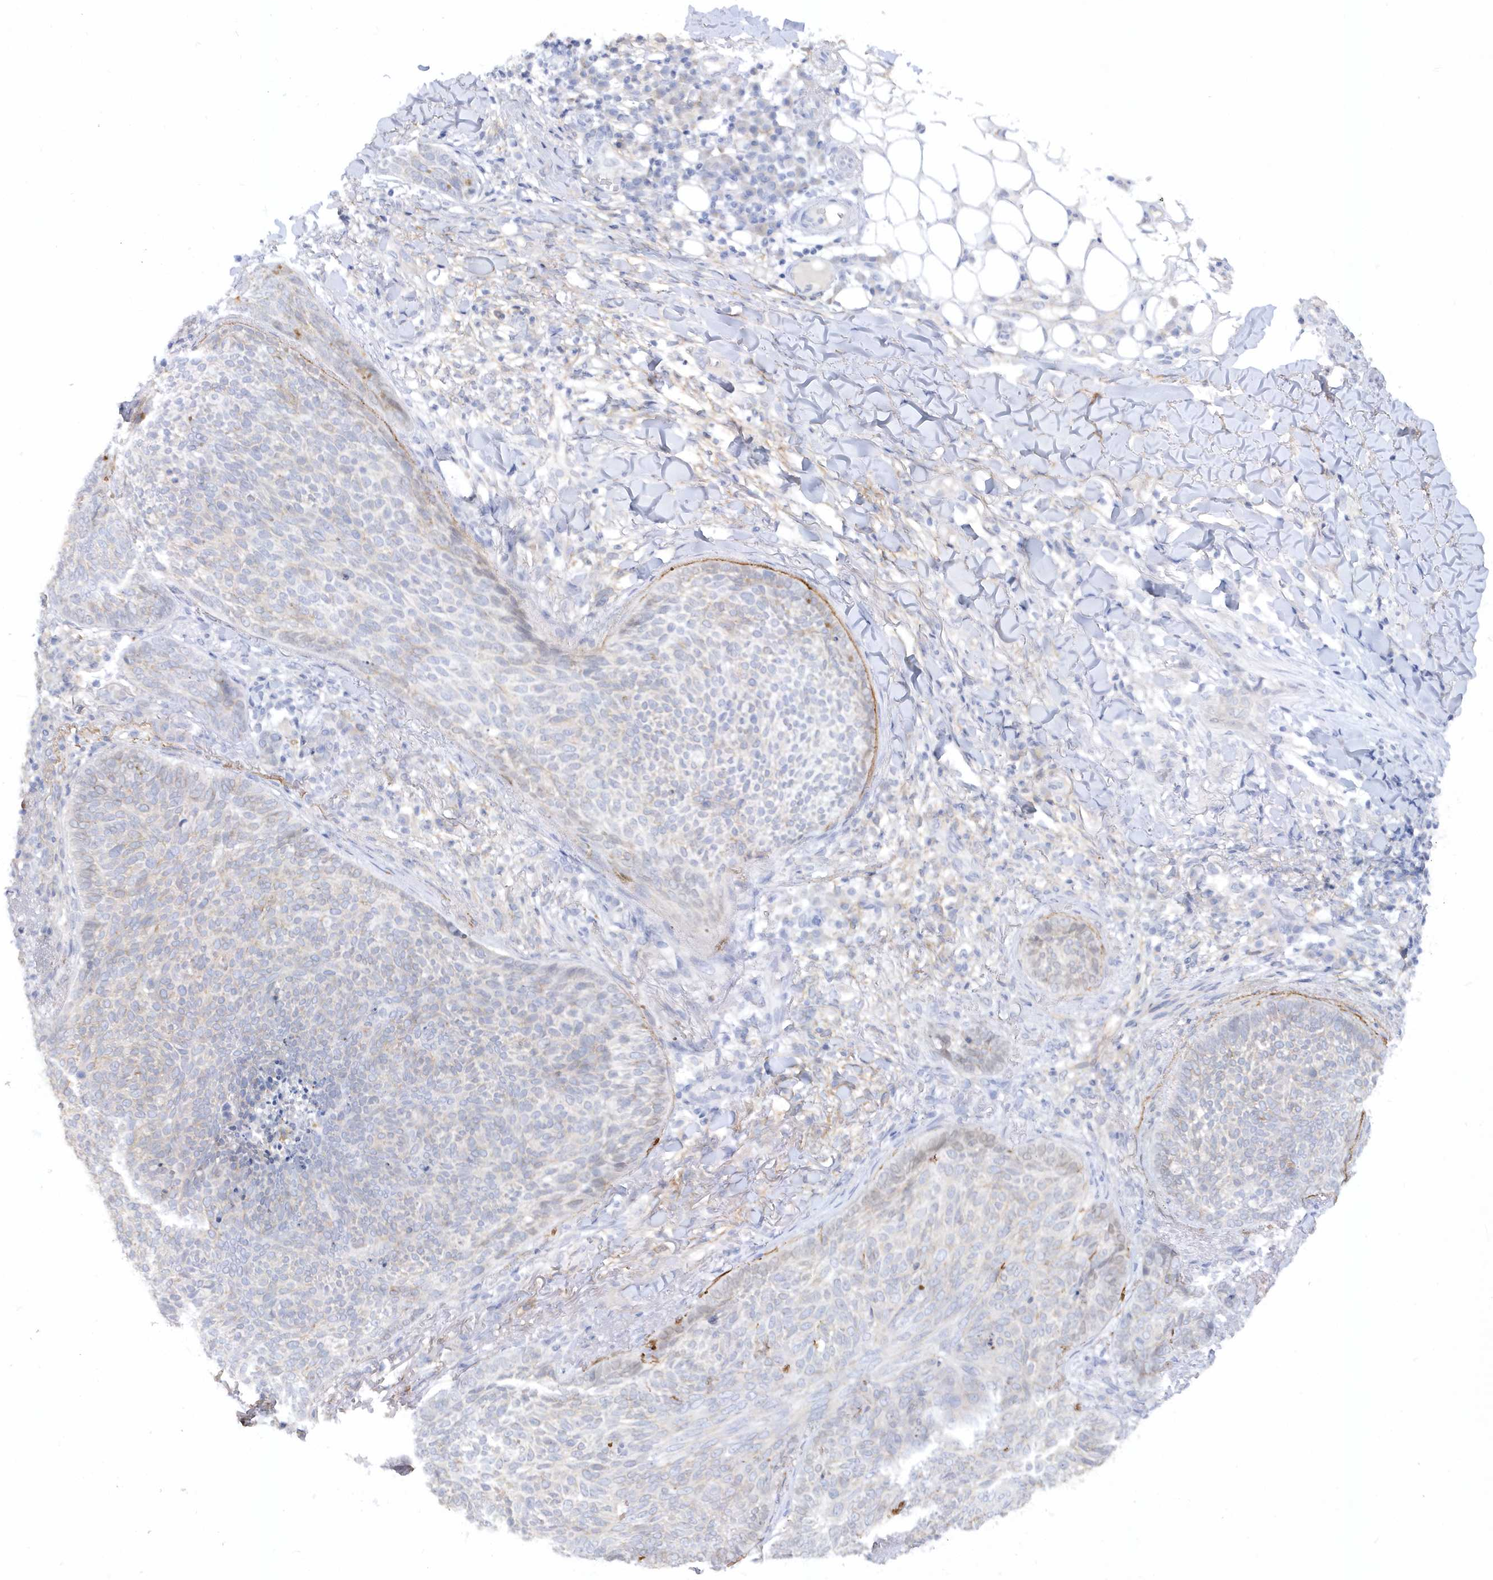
{"staining": {"intensity": "negative", "quantity": "none", "location": "none"}, "tissue": "skin cancer", "cell_type": "Tumor cells", "image_type": "cancer", "snomed": [{"axis": "morphology", "description": "Basal cell carcinoma"}, {"axis": "topography", "description": "Skin"}], "caption": "DAB immunohistochemical staining of basal cell carcinoma (skin) shows no significant expression in tumor cells.", "gene": "RPE", "patient": {"sex": "male", "age": 85}}